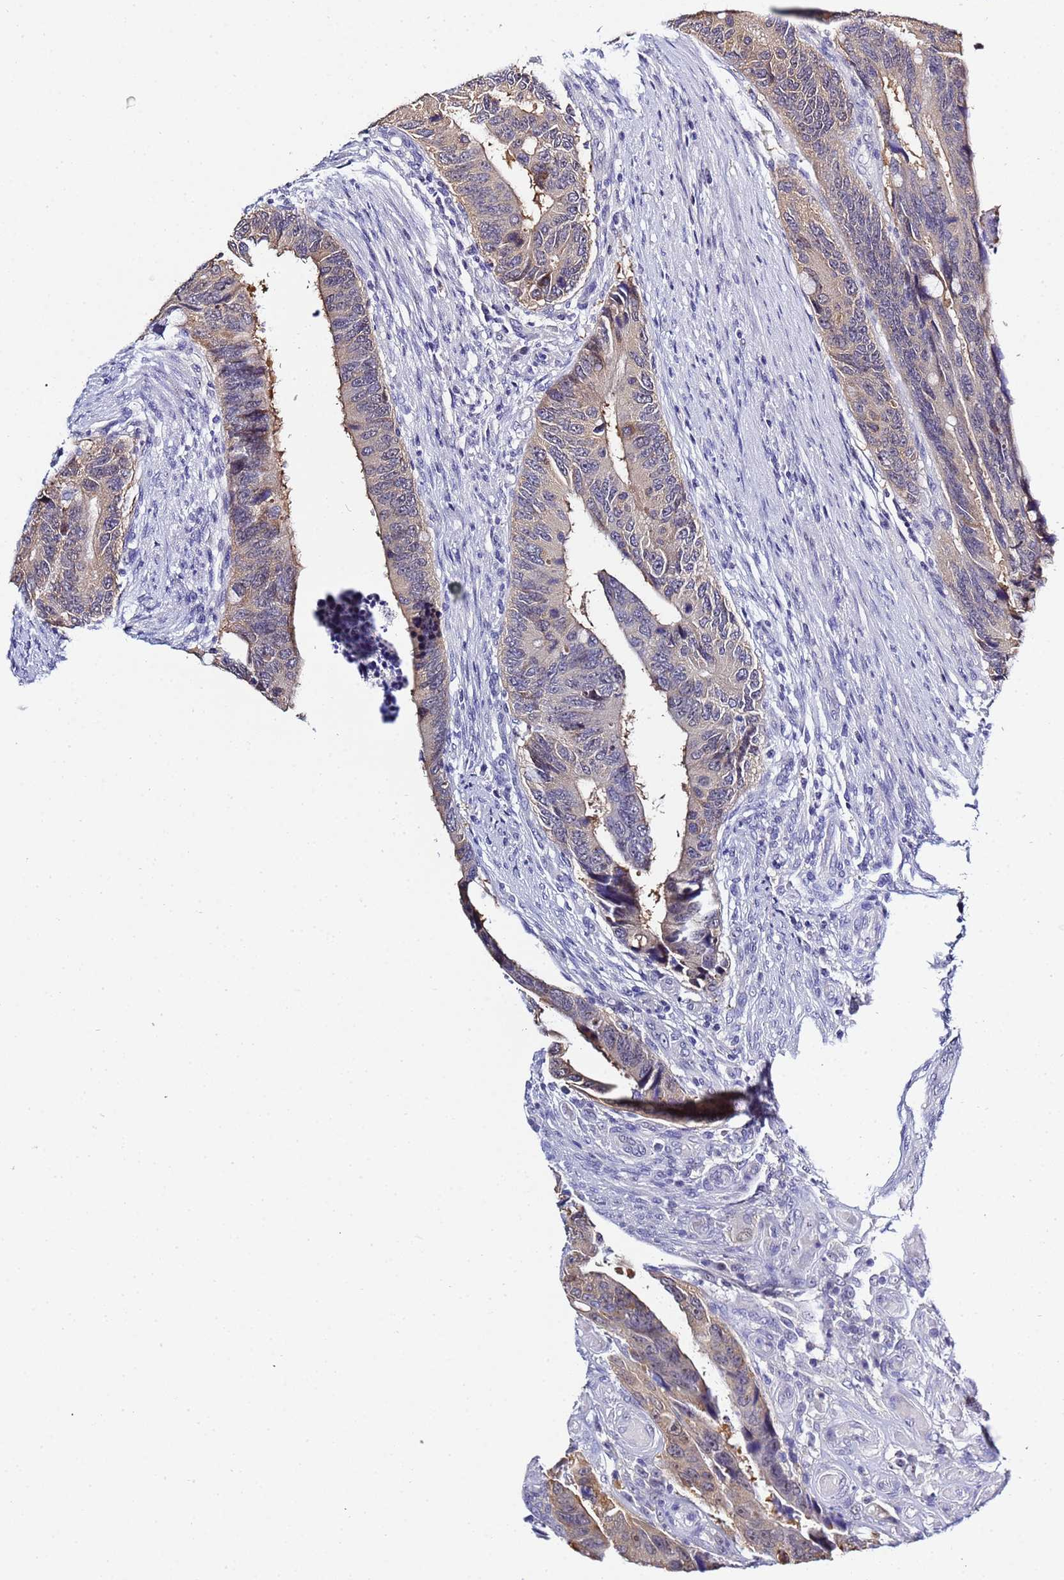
{"staining": {"intensity": "weak", "quantity": "<25%", "location": "cytoplasmic/membranous"}, "tissue": "colorectal cancer", "cell_type": "Tumor cells", "image_type": "cancer", "snomed": [{"axis": "morphology", "description": "Adenocarcinoma, NOS"}, {"axis": "topography", "description": "Colon"}], "caption": "An immunohistochemistry photomicrograph of colorectal cancer (adenocarcinoma) is shown. There is no staining in tumor cells of colorectal cancer (adenocarcinoma).", "gene": "ACTL6B", "patient": {"sex": "male", "age": 87}}